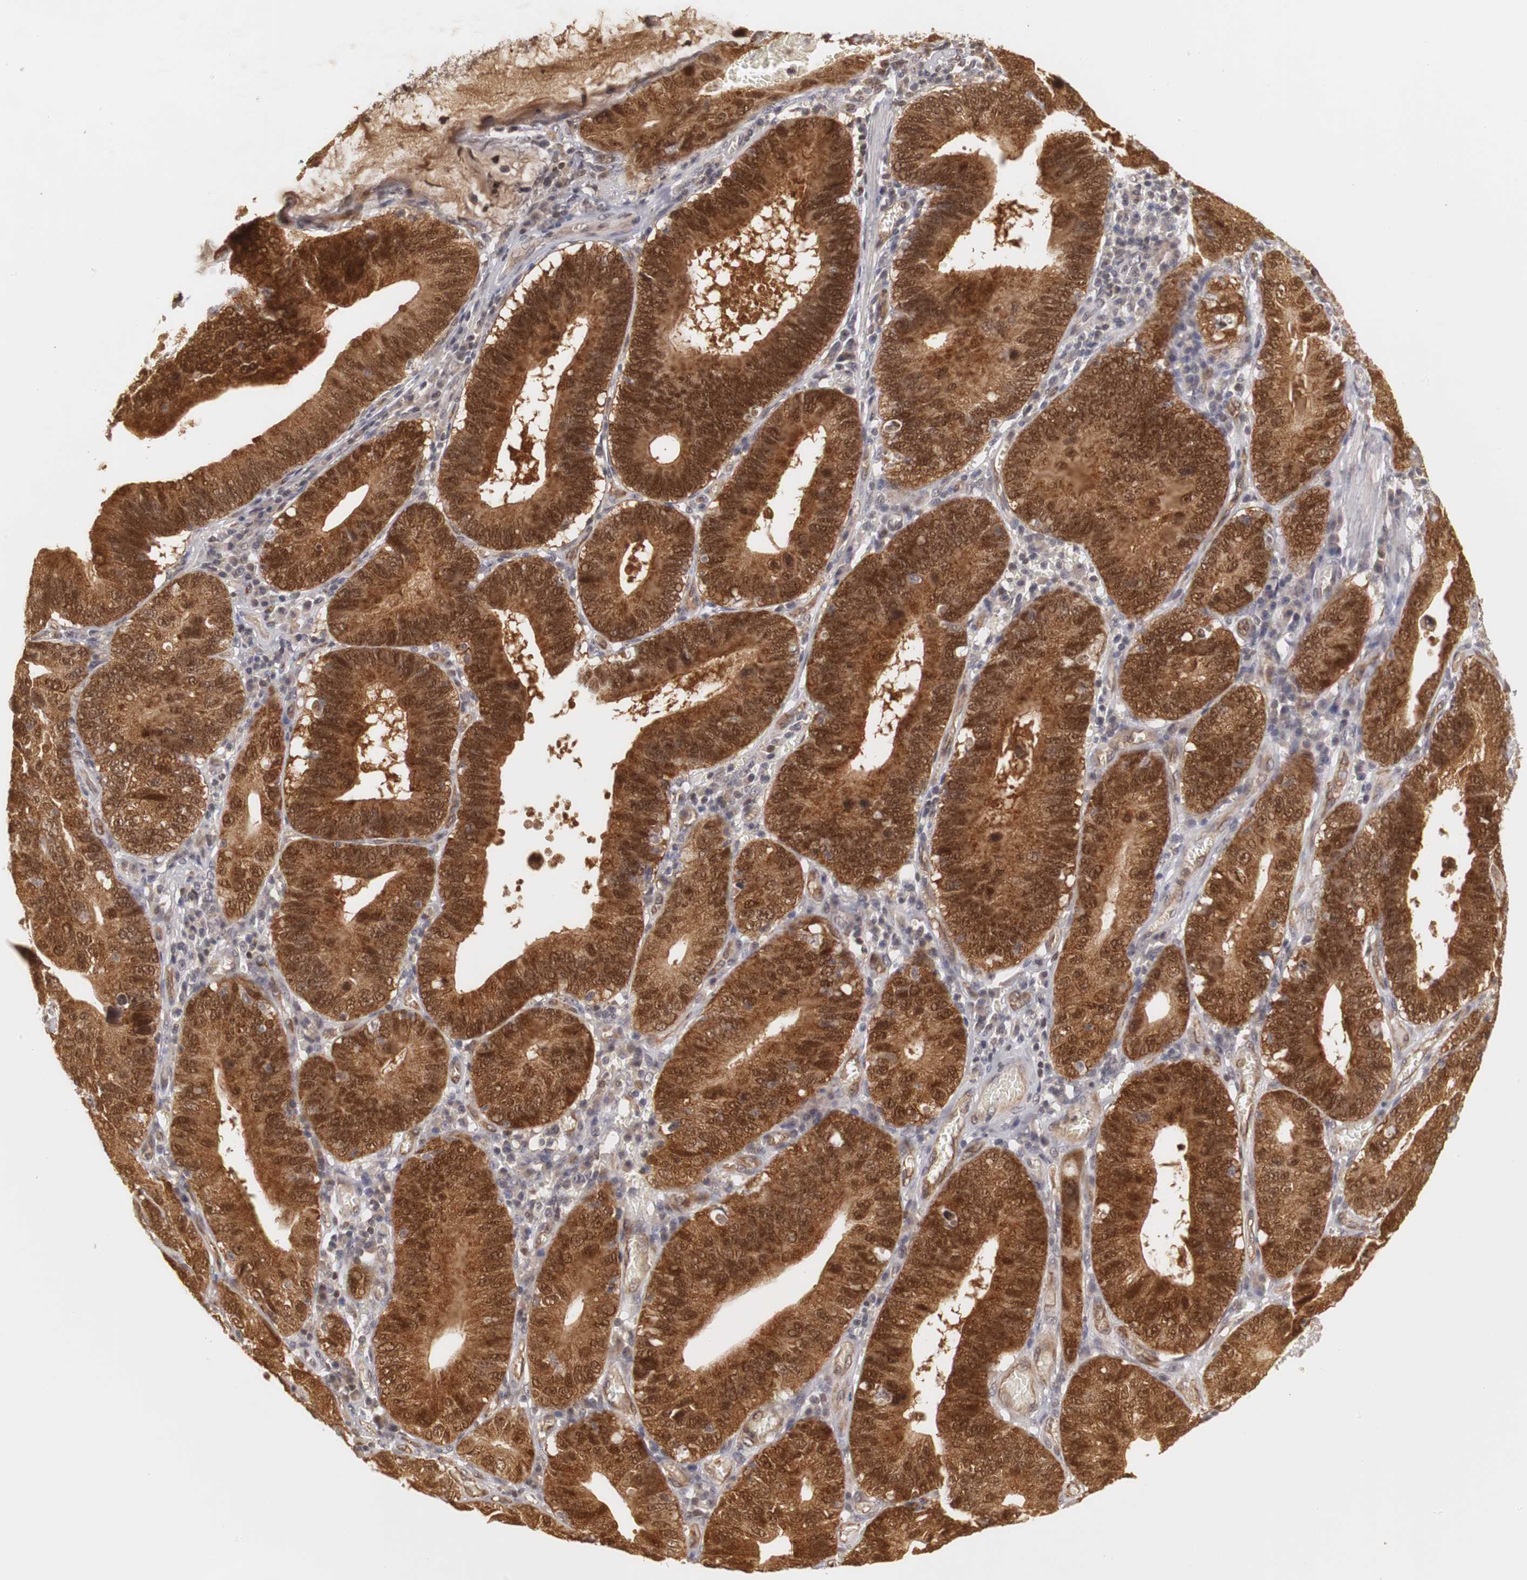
{"staining": {"intensity": "strong", "quantity": ">75%", "location": "cytoplasmic/membranous,nuclear"}, "tissue": "stomach cancer", "cell_type": "Tumor cells", "image_type": "cancer", "snomed": [{"axis": "morphology", "description": "Adenocarcinoma, NOS"}, {"axis": "topography", "description": "Stomach"}, {"axis": "topography", "description": "Gastric cardia"}], "caption": "This is a micrograph of IHC staining of stomach cancer, which shows strong positivity in the cytoplasmic/membranous and nuclear of tumor cells.", "gene": "PLEKHA1", "patient": {"sex": "male", "age": 59}}